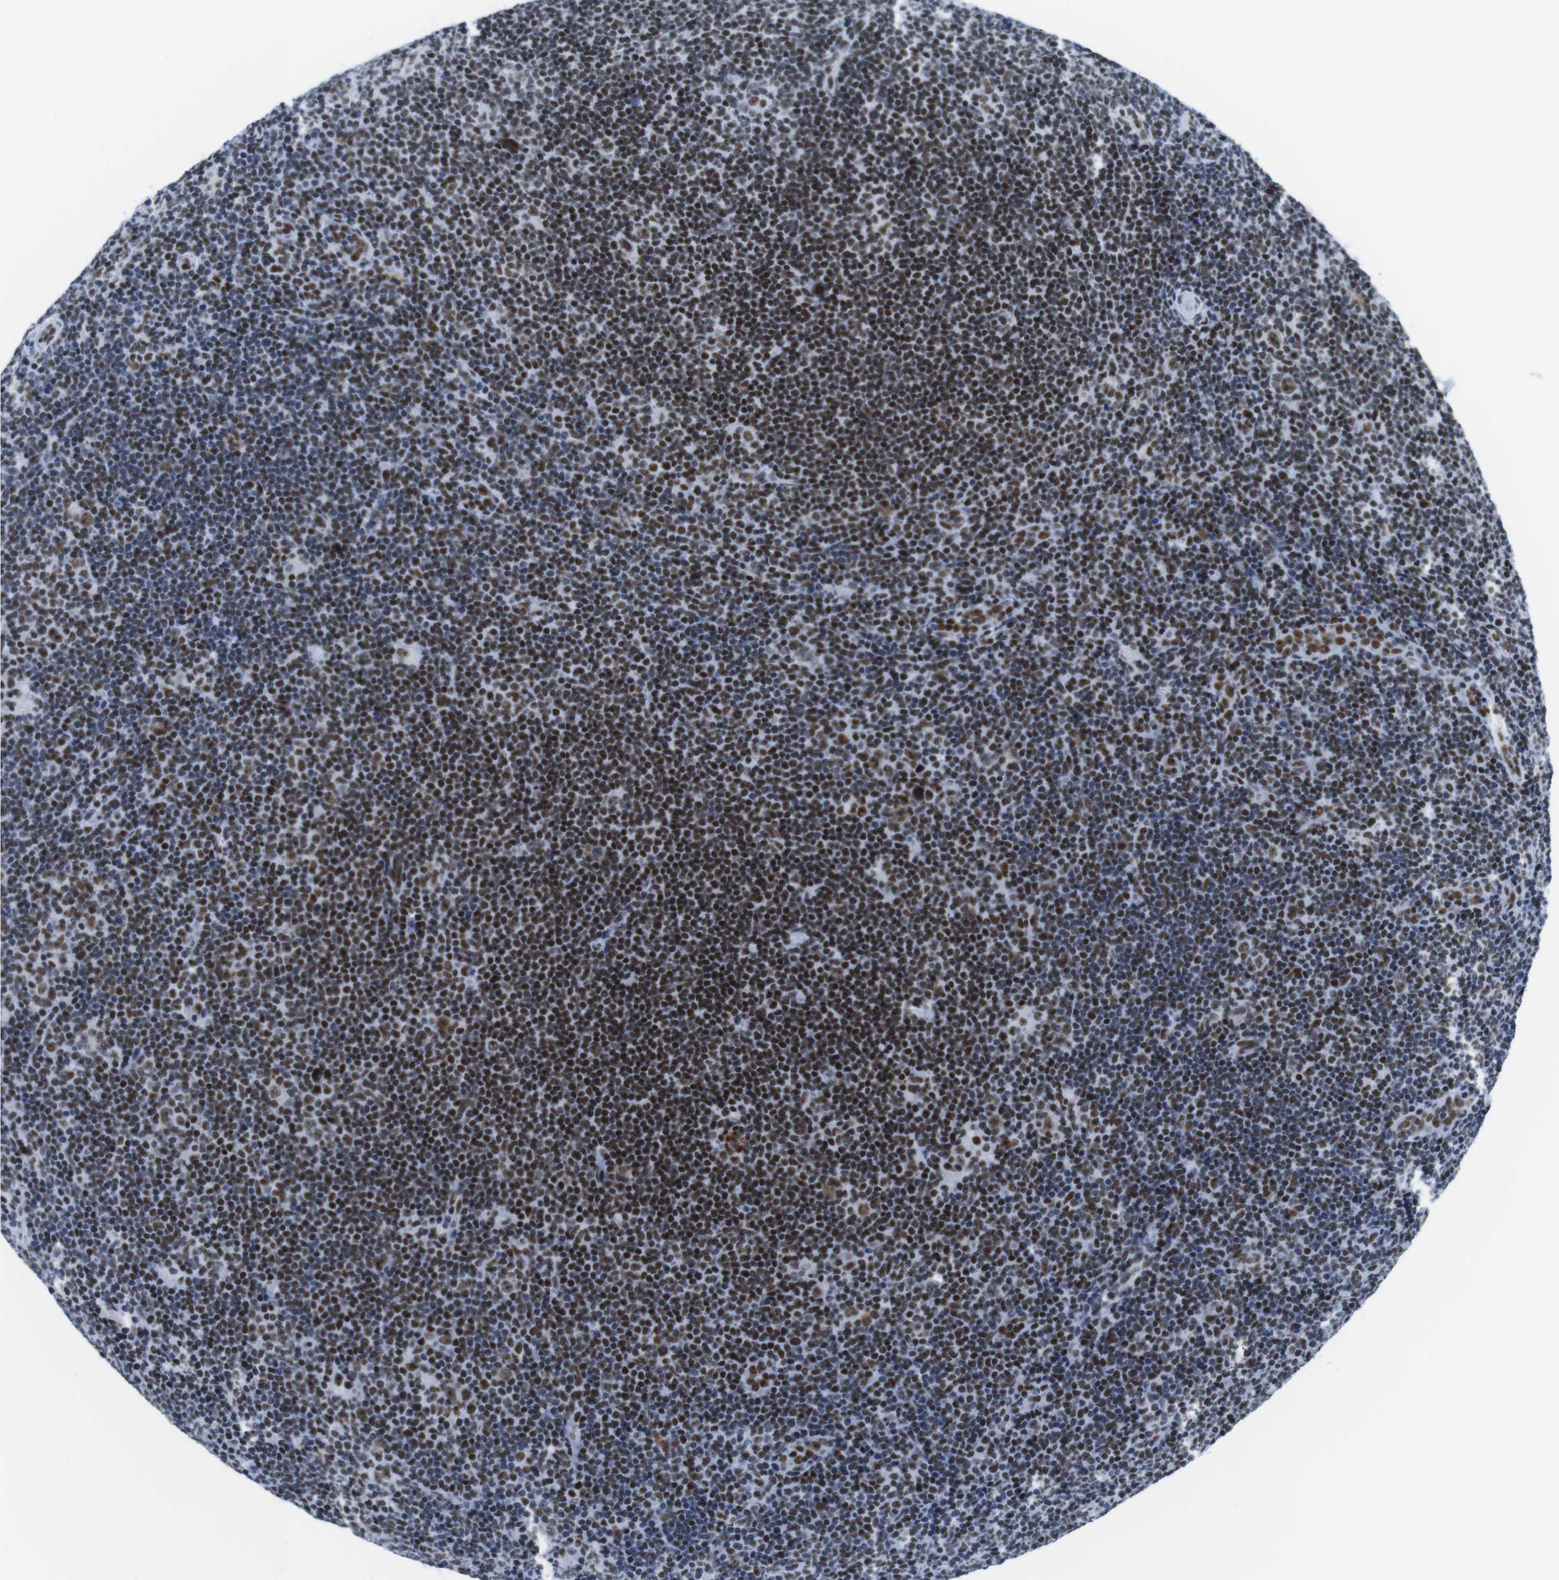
{"staining": {"intensity": "moderate", "quantity": "25%-75%", "location": "nuclear"}, "tissue": "lymphoma", "cell_type": "Tumor cells", "image_type": "cancer", "snomed": [{"axis": "morphology", "description": "Hodgkin's disease, NOS"}, {"axis": "topography", "description": "Lymph node"}], "caption": "Immunohistochemical staining of human lymphoma displays moderate nuclear protein positivity in about 25%-75% of tumor cells. (IHC, brightfield microscopy, high magnification).", "gene": "IFI16", "patient": {"sex": "female", "age": 57}}